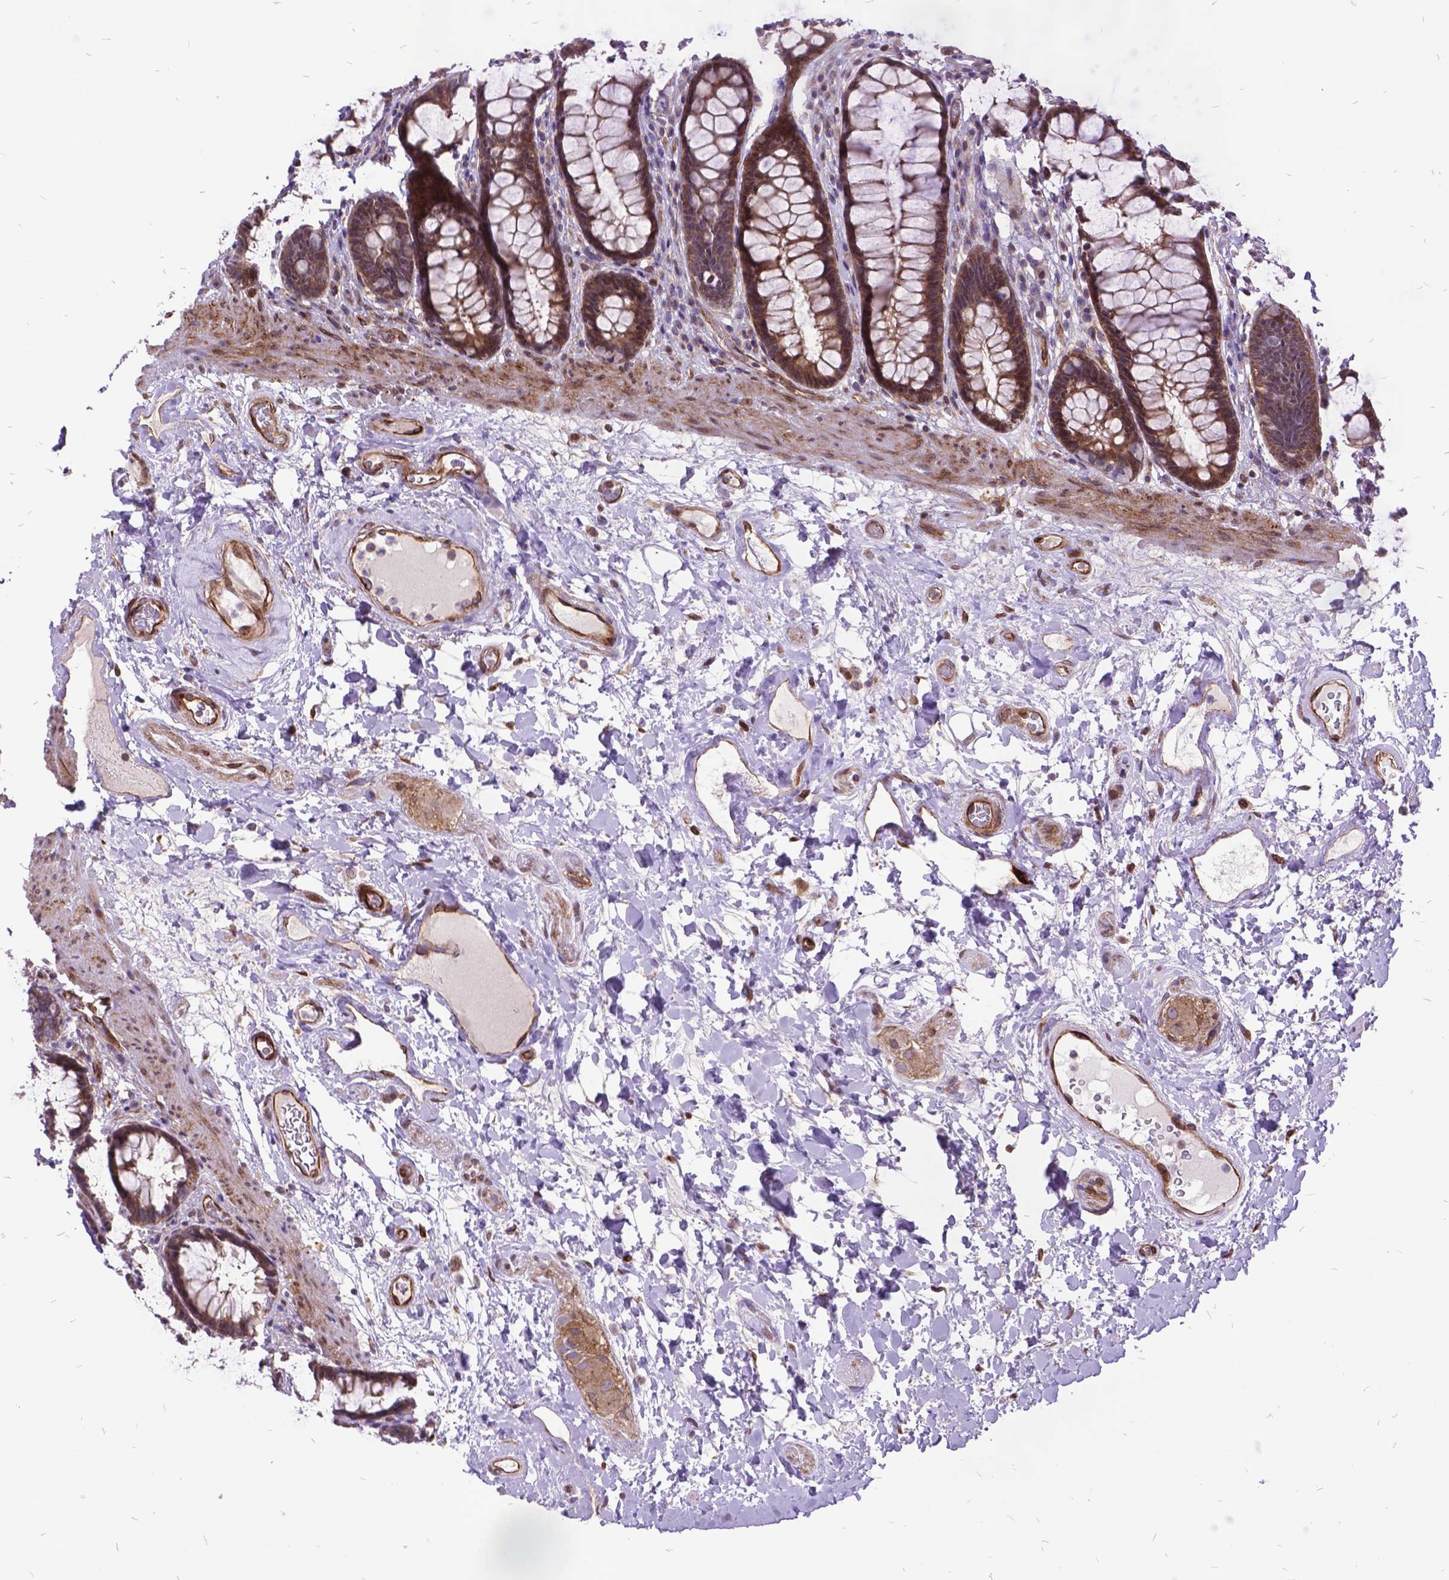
{"staining": {"intensity": "moderate", "quantity": ">75%", "location": "cytoplasmic/membranous"}, "tissue": "rectum", "cell_type": "Glandular cells", "image_type": "normal", "snomed": [{"axis": "morphology", "description": "Normal tissue, NOS"}, {"axis": "topography", "description": "Rectum"}], "caption": "Brown immunohistochemical staining in unremarkable human rectum displays moderate cytoplasmic/membranous staining in about >75% of glandular cells. Immunohistochemistry (ihc) stains the protein of interest in brown and the nuclei are stained blue.", "gene": "GRB7", "patient": {"sex": "male", "age": 72}}